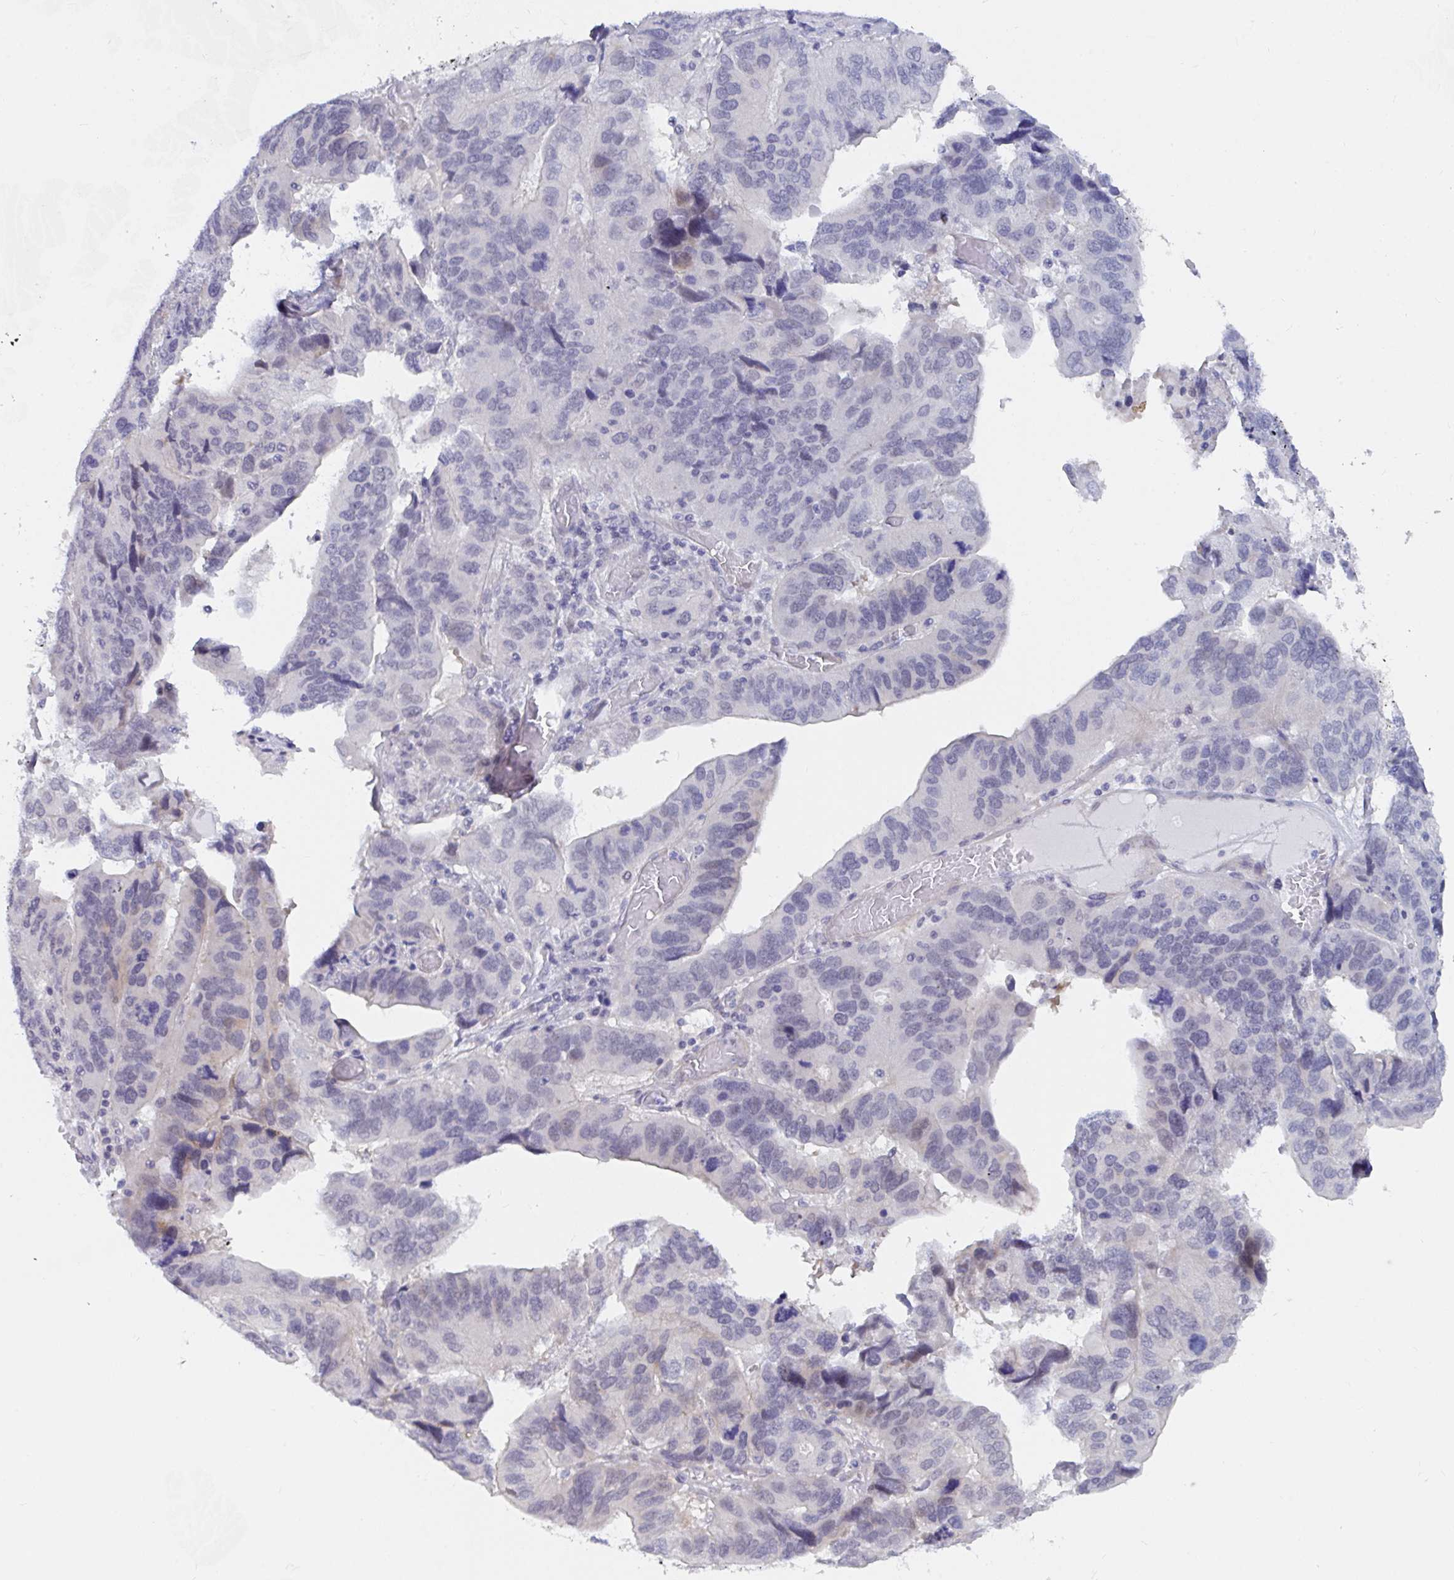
{"staining": {"intensity": "negative", "quantity": "none", "location": "none"}, "tissue": "ovarian cancer", "cell_type": "Tumor cells", "image_type": "cancer", "snomed": [{"axis": "morphology", "description": "Cystadenocarcinoma, serous, NOS"}, {"axis": "topography", "description": "Ovary"}], "caption": "IHC photomicrograph of neoplastic tissue: ovarian serous cystadenocarcinoma stained with DAB reveals no significant protein positivity in tumor cells.", "gene": "DAOA", "patient": {"sex": "female", "age": 79}}